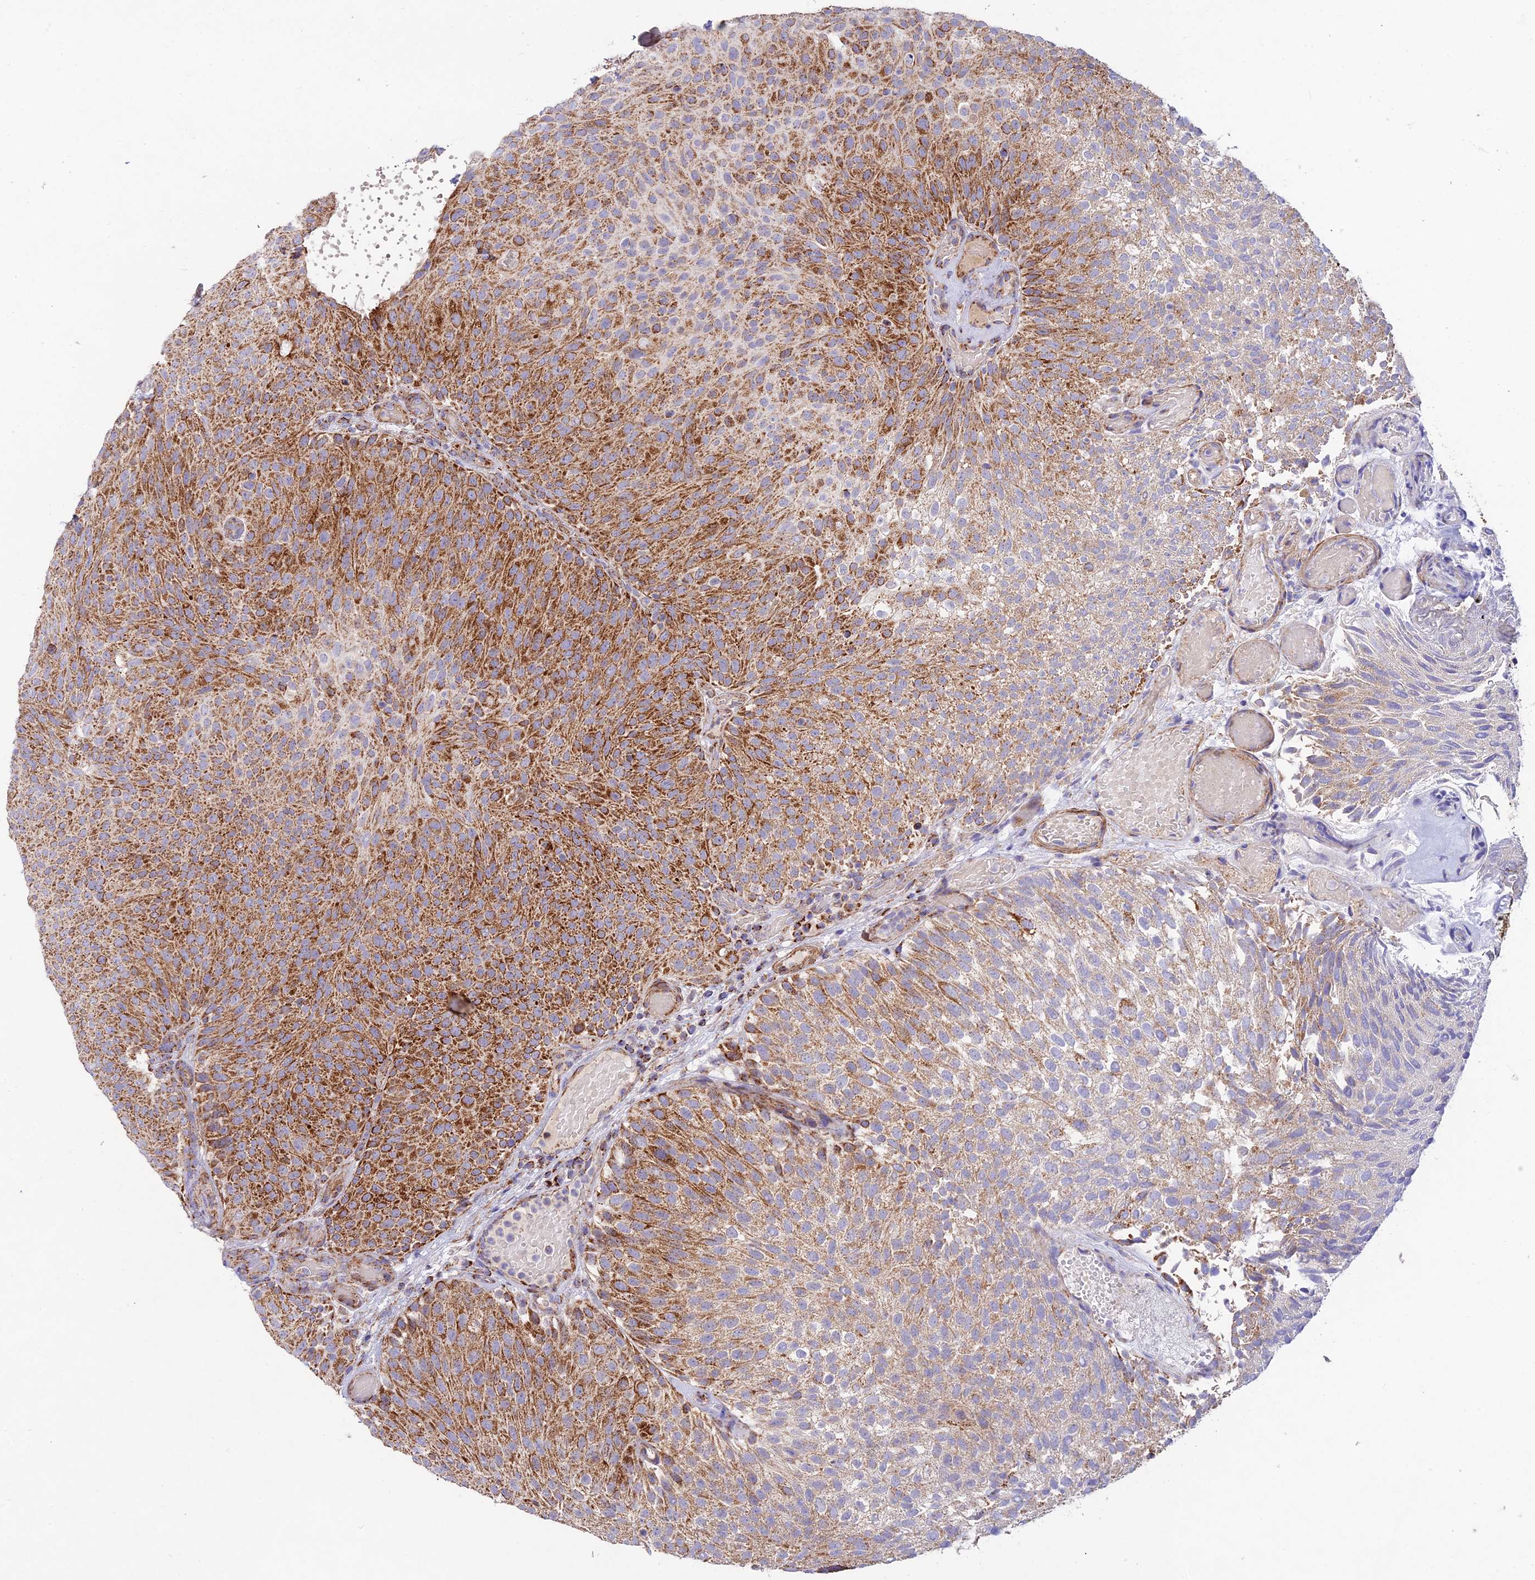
{"staining": {"intensity": "strong", "quantity": "25%-75%", "location": "cytoplasmic/membranous"}, "tissue": "urothelial cancer", "cell_type": "Tumor cells", "image_type": "cancer", "snomed": [{"axis": "morphology", "description": "Urothelial carcinoma, Low grade"}, {"axis": "topography", "description": "Urinary bladder"}], "caption": "DAB (3,3'-diaminobenzidine) immunohistochemical staining of urothelial cancer shows strong cytoplasmic/membranous protein staining in about 25%-75% of tumor cells. The protein of interest is shown in brown color, while the nuclei are stained blue.", "gene": "KHDC3L", "patient": {"sex": "male", "age": 78}}